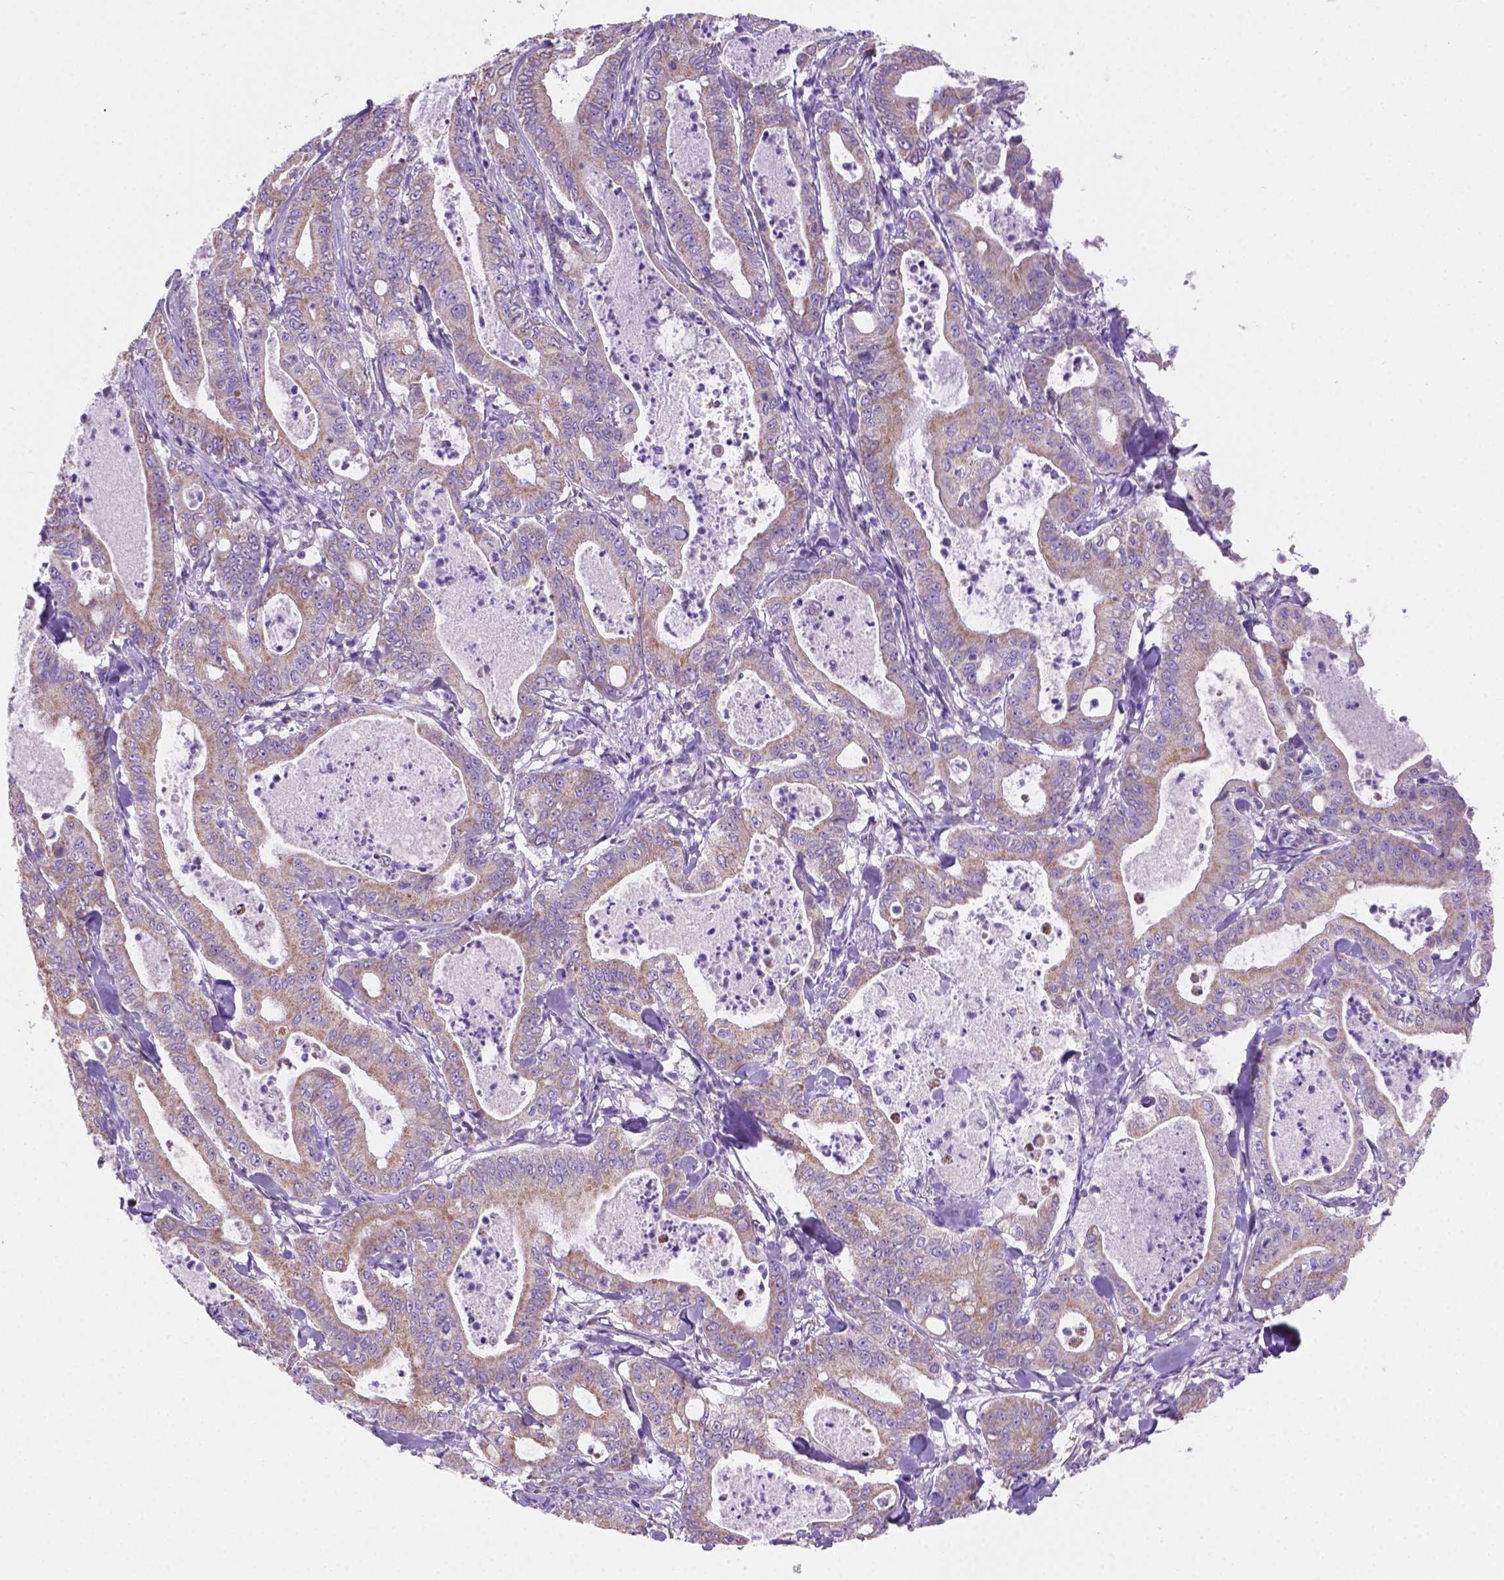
{"staining": {"intensity": "weak", "quantity": "25%-75%", "location": "cytoplasmic/membranous"}, "tissue": "pancreatic cancer", "cell_type": "Tumor cells", "image_type": "cancer", "snomed": [{"axis": "morphology", "description": "Adenocarcinoma, NOS"}, {"axis": "topography", "description": "Pancreas"}], "caption": "The micrograph displays immunohistochemical staining of pancreatic cancer. There is weak cytoplasmic/membranous positivity is identified in approximately 25%-75% of tumor cells.", "gene": "CSPG5", "patient": {"sex": "male", "age": 71}}